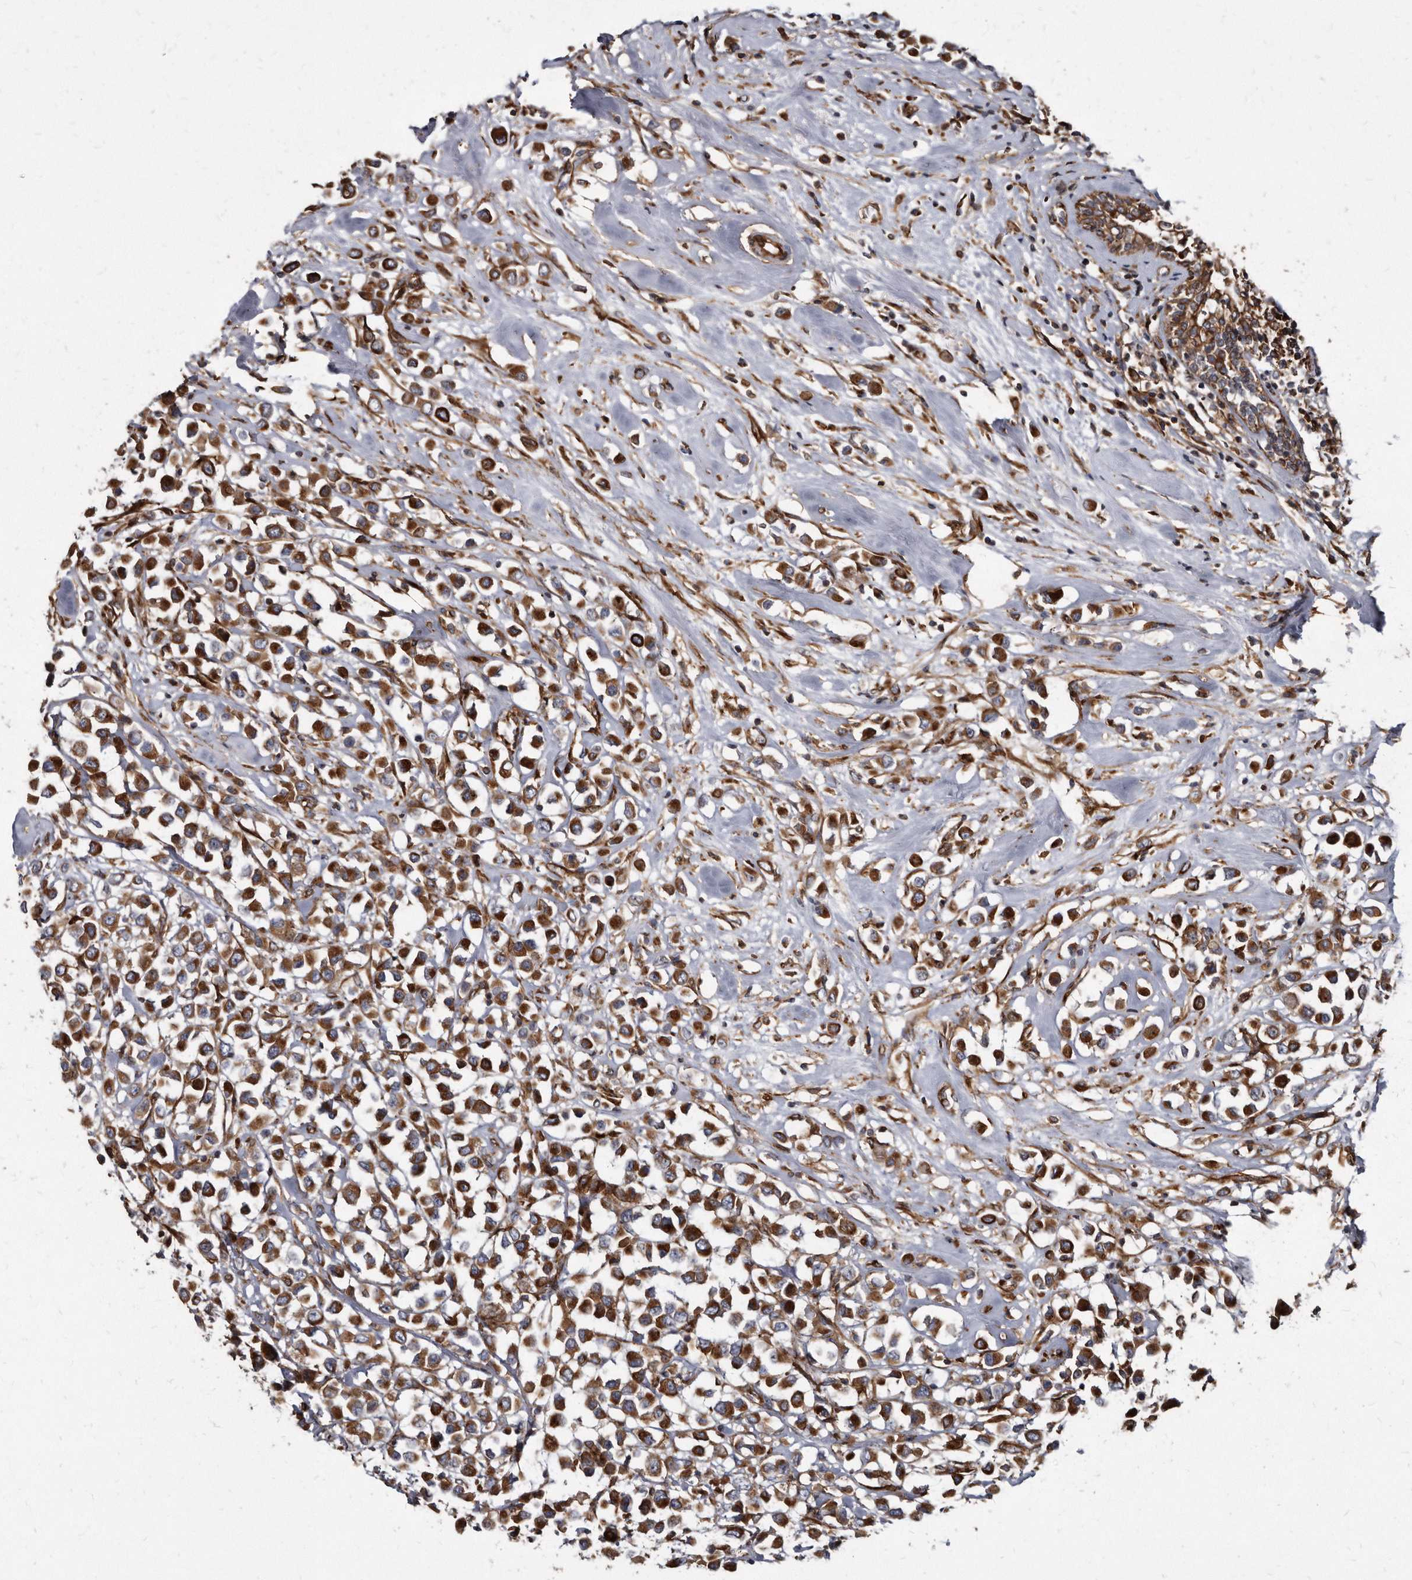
{"staining": {"intensity": "strong", "quantity": ">75%", "location": "cytoplasmic/membranous"}, "tissue": "breast cancer", "cell_type": "Tumor cells", "image_type": "cancer", "snomed": [{"axis": "morphology", "description": "Duct carcinoma"}, {"axis": "topography", "description": "Breast"}], "caption": "Immunohistochemistry (DAB) staining of human breast cancer exhibits strong cytoplasmic/membranous protein expression in about >75% of tumor cells.", "gene": "KCTD20", "patient": {"sex": "female", "age": 61}}